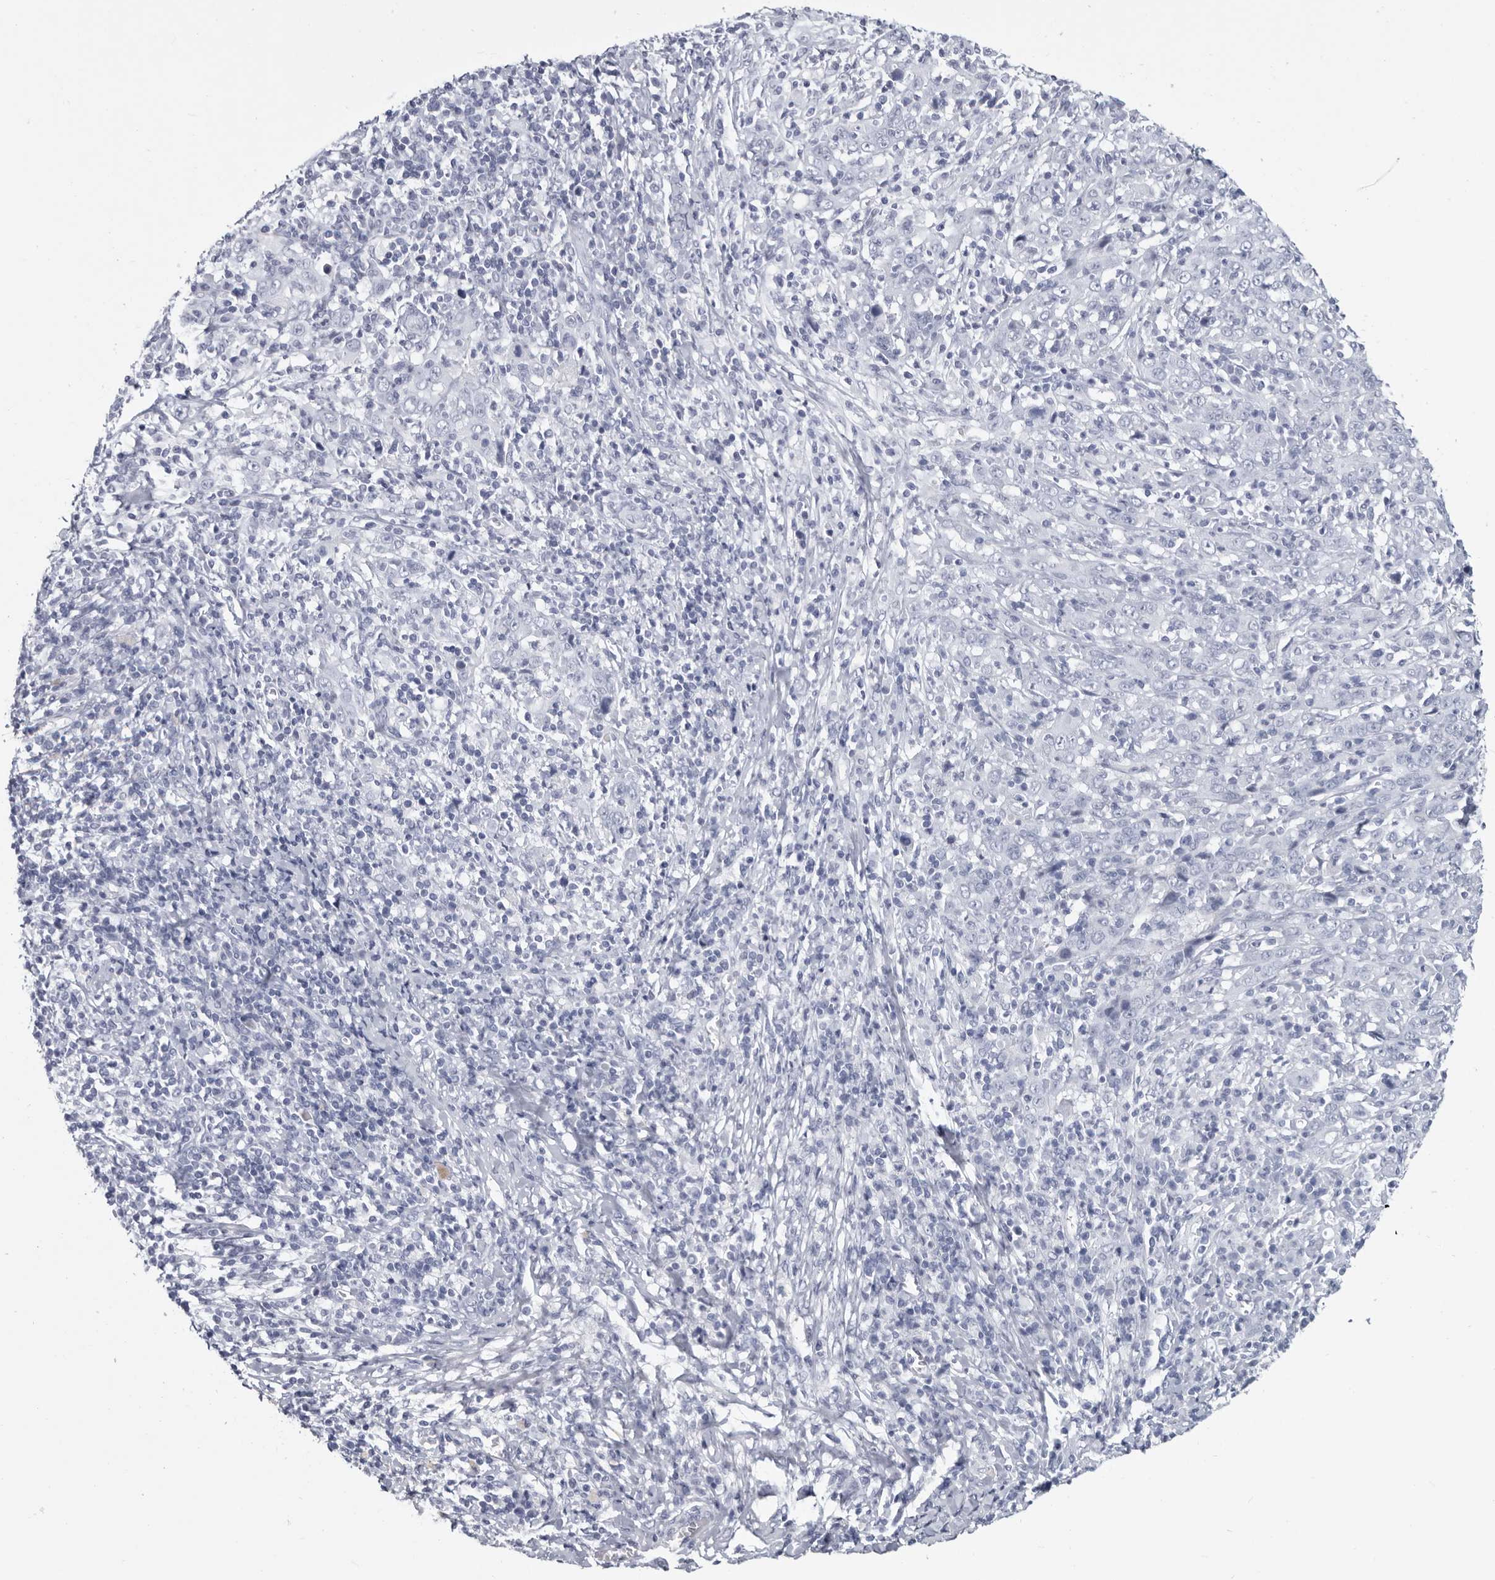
{"staining": {"intensity": "negative", "quantity": "none", "location": "none"}, "tissue": "cervical cancer", "cell_type": "Tumor cells", "image_type": "cancer", "snomed": [{"axis": "morphology", "description": "Squamous cell carcinoma, NOS"}, {"axis": "topography", "description": "Cervix"}], "caption": "IHC photomicrograph of squamous cell carcinoma (cervical) stained for a protein (brown), which demonstrates no positivity in tumor cells.", "gene": "WRAP73", "patient": {"sex": "female", "age": 46}}